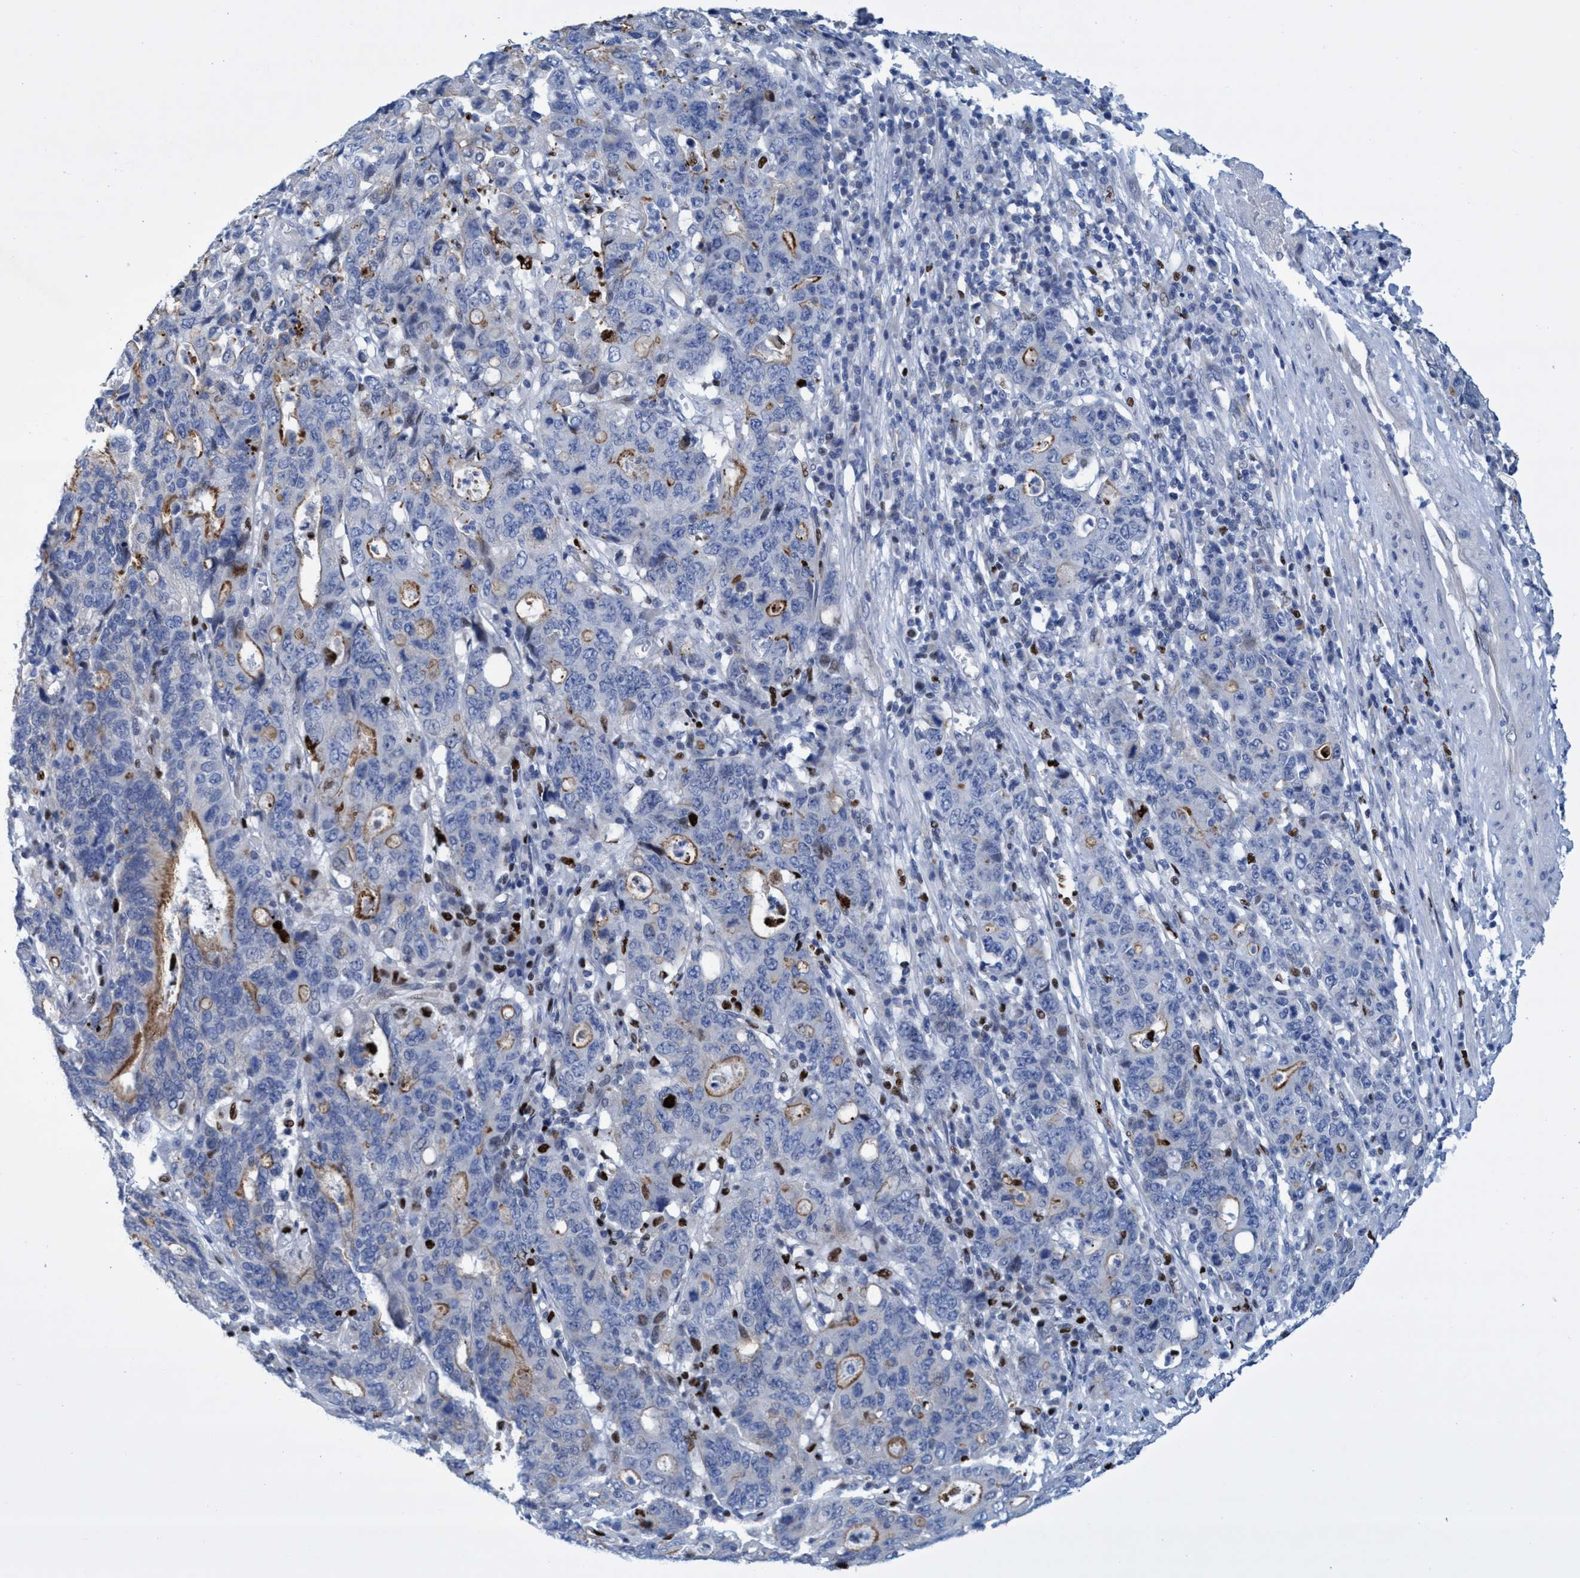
{"staining": {"intensity": "moderate", "quantity": "<25%", "location": "cytoplasmic/membranous"}, "tissue": "stomach cancer", "cell_type": "Tumor cells", "image_type": "cancer", "snomed": [{"axis": "morphology", "description": "Adenocarcinoma, NOS"}, {"axis": "topography", "description": "Stomach, upper"}], "caption": "This photomicrograph reveals IHC staining of human stomach cancer (adenocarcinoma), with low moderate cytoplasmic/membranous staining in about <25% of tumor cells.", "gene": "R3HCC1", "patient": {"sex": "male", "age": 69}}